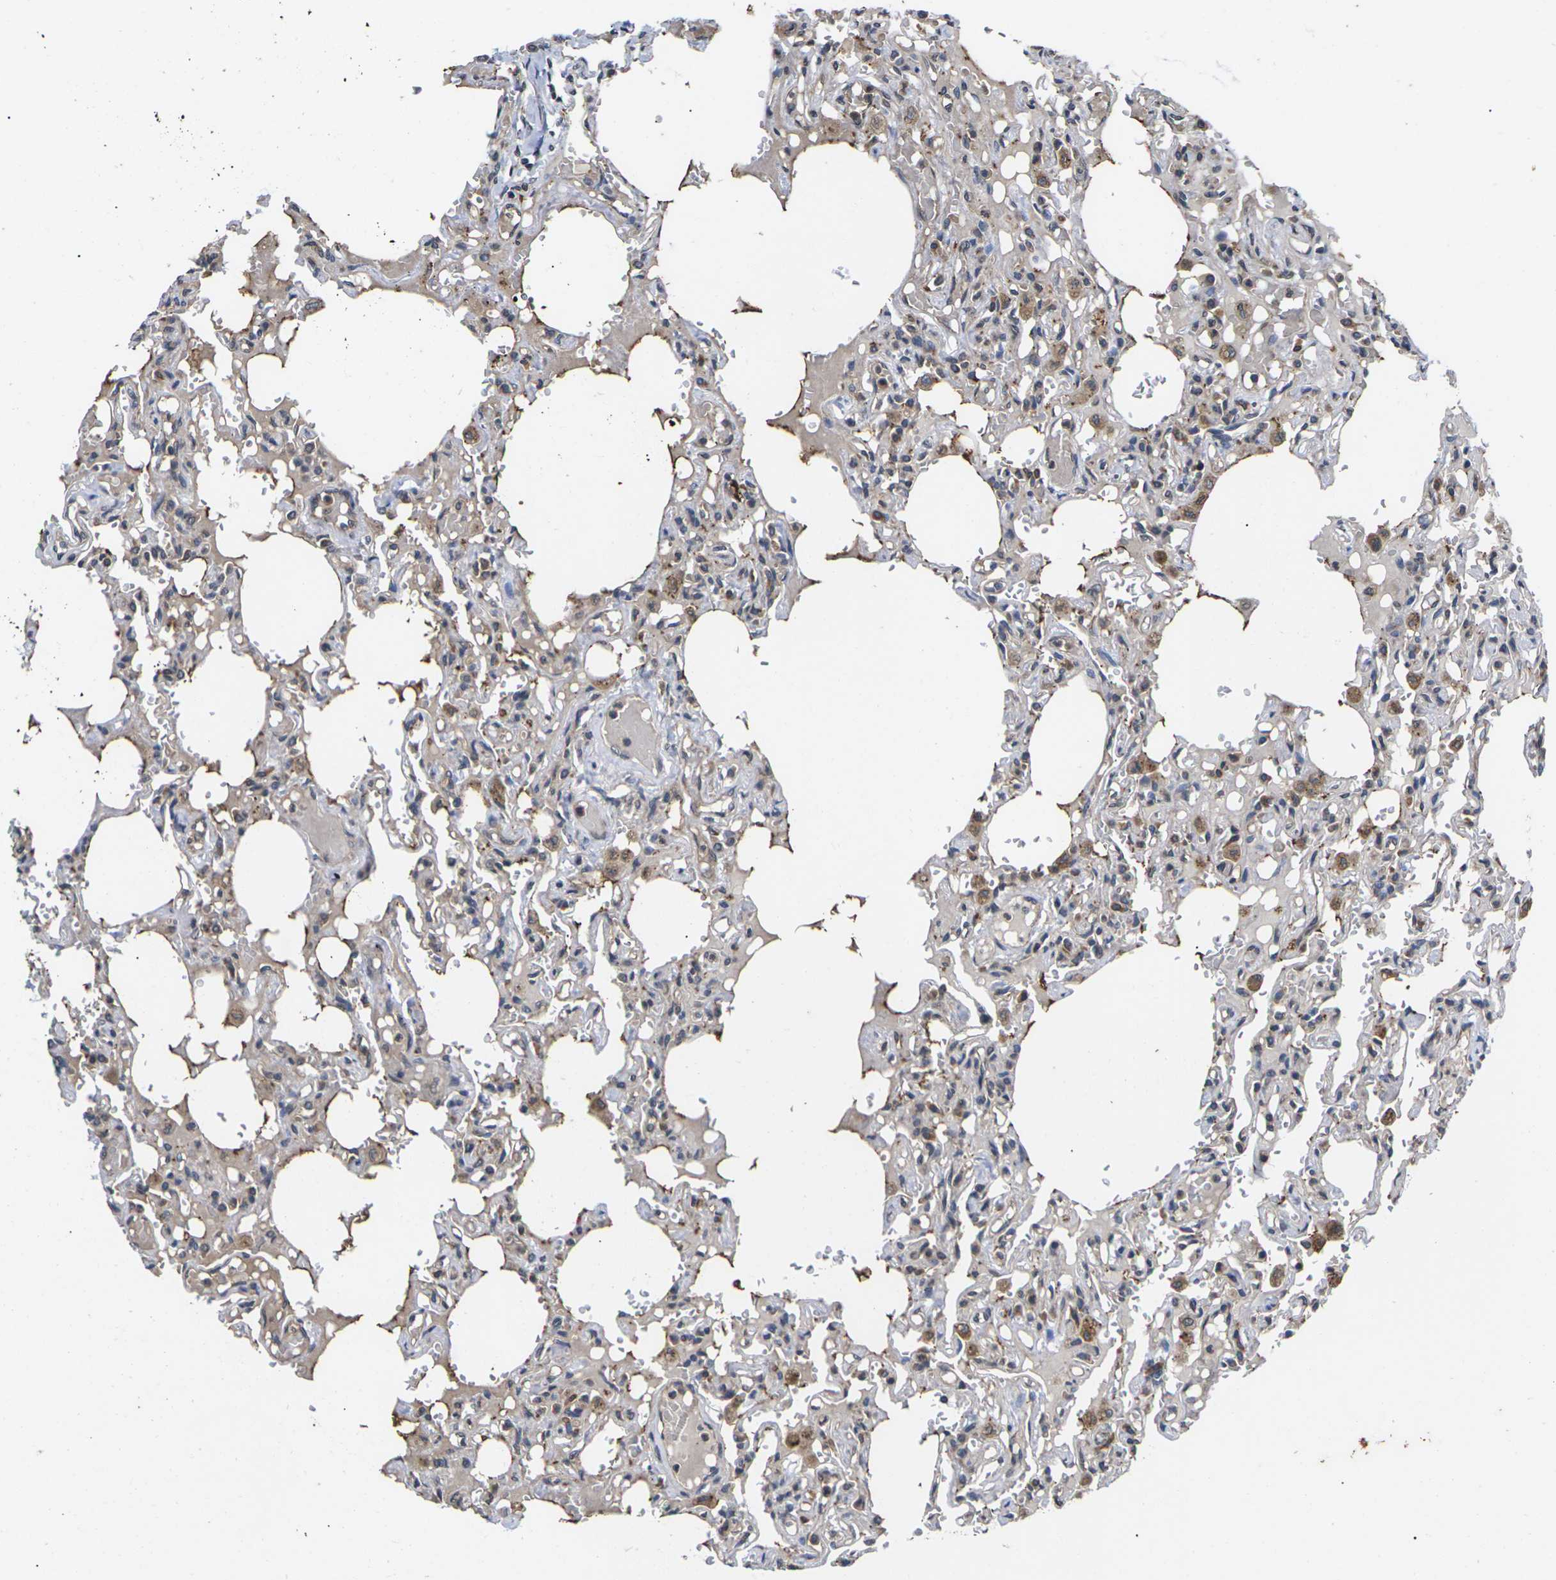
{"staining": {"intensity": "weak", "quantity": "<25%", "location": "cytoplasmic/membranous"}, "tissue": "lung", "cell_type": "Alveolar cells", "image_type": "normal", "snomed": [{"axis": "morphology", "description": "Normal tissue, NOS"}, {"axis": "topography", "description": "Lung"}], "caption": "Alveolar cells show no significant positivity in normal lung. (DAB immunohistochemistry visualized using brightfield microscopy, high magnification).", "gene": "DKK2", "patient": {"sex": "male", "age": 21}}